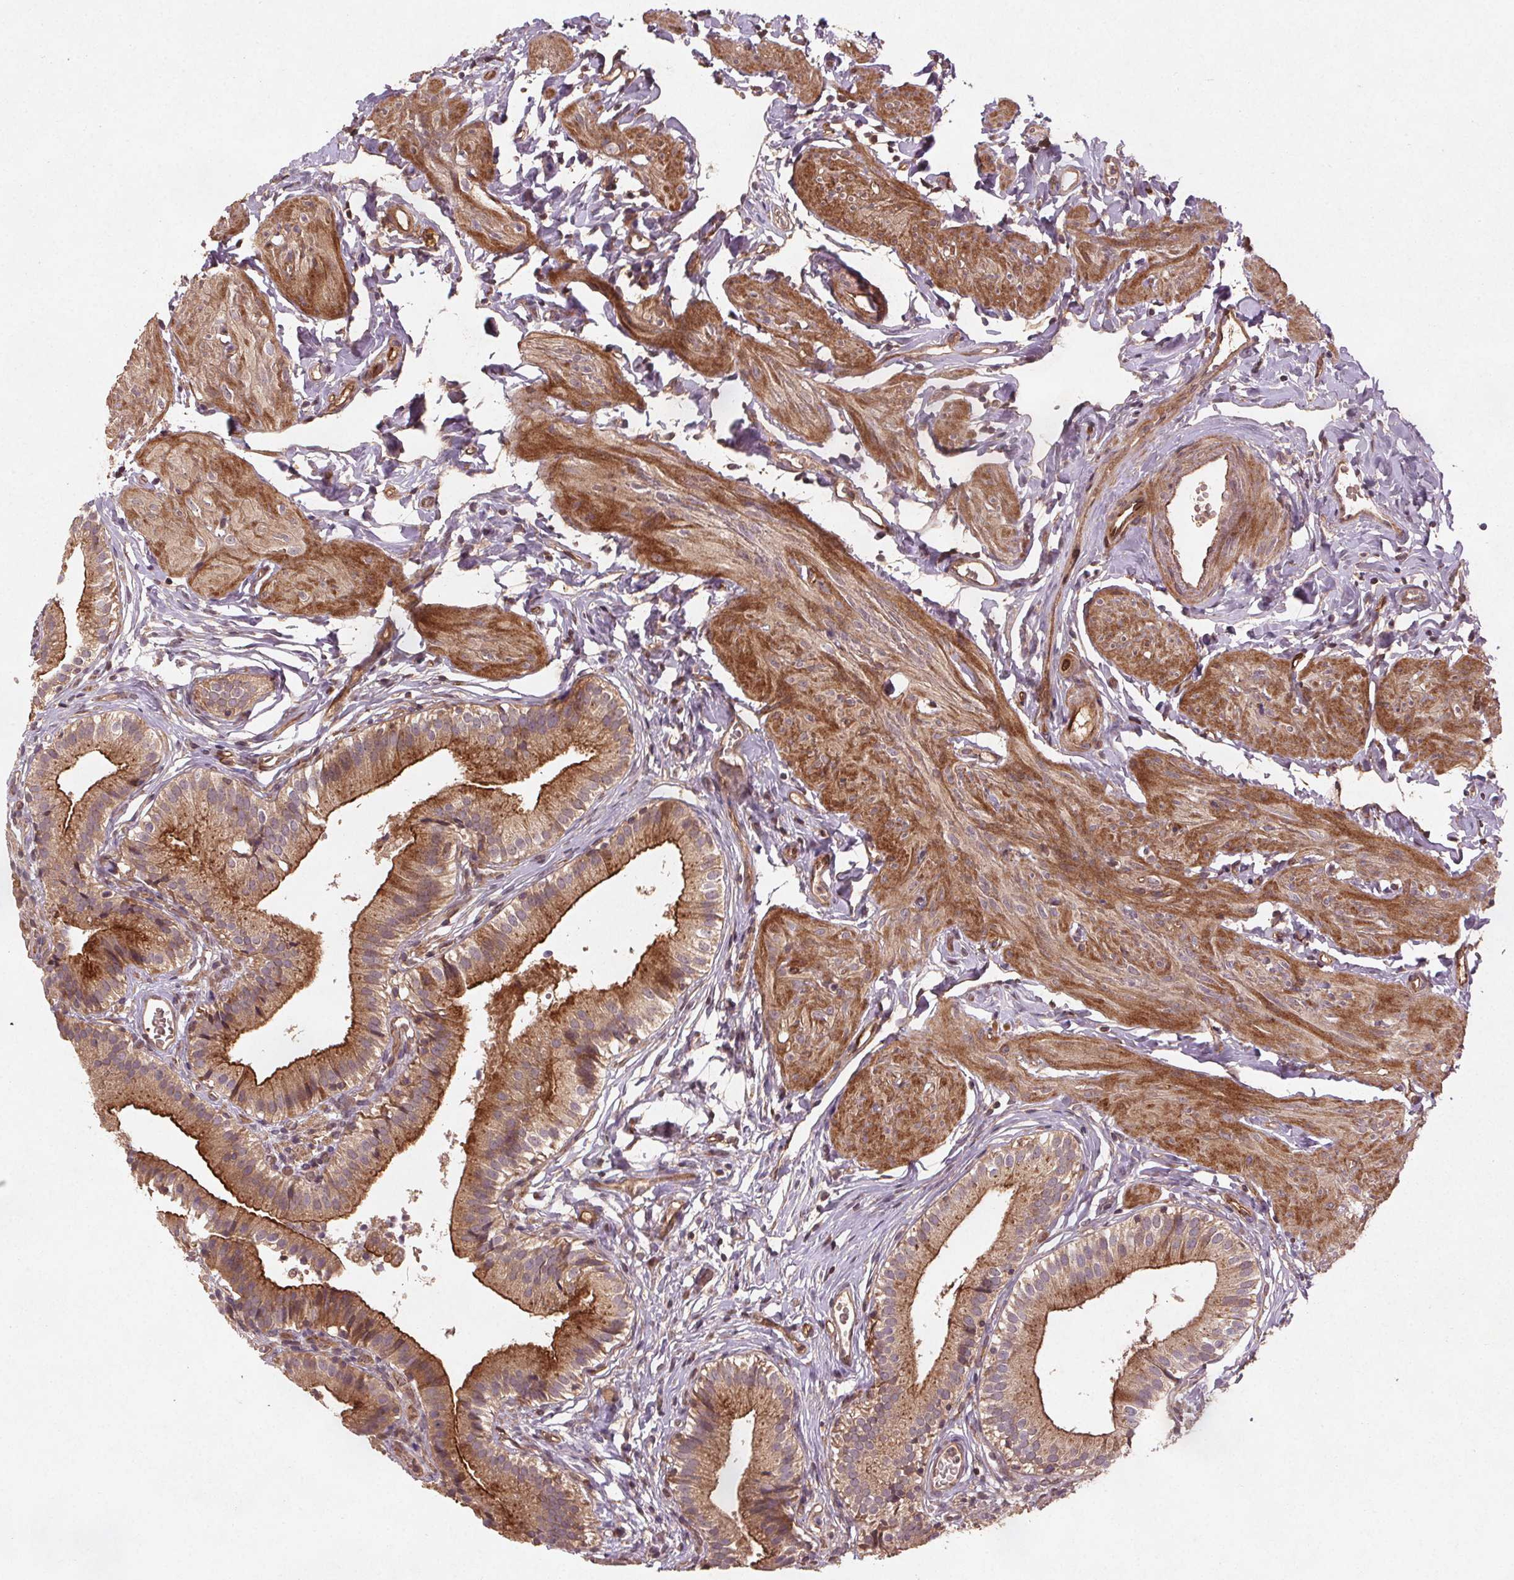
{"staining": {"intensity": "moderate", "quantity": ">75%", "location": "cytoplasmic/membranous"}, "tissue": "gallbladder", "cell_type": "Glandular cells", "image_type": "normal", "snomed": [{"axis": "morphology", "description": "Normal tissue, NOS"}, {"axis": "topography", "description": "Gallbladder"}], "caption": "Brown immunohistochemical staining in unremarkable gallbladder displays moderate cytoplasmic/membranous expression in about >75% of glandular cells. (IHC, brightfield microscopy, high magnification).", "gene": "SEC14L2", "patient": {"sex": "female", "age": 47}}